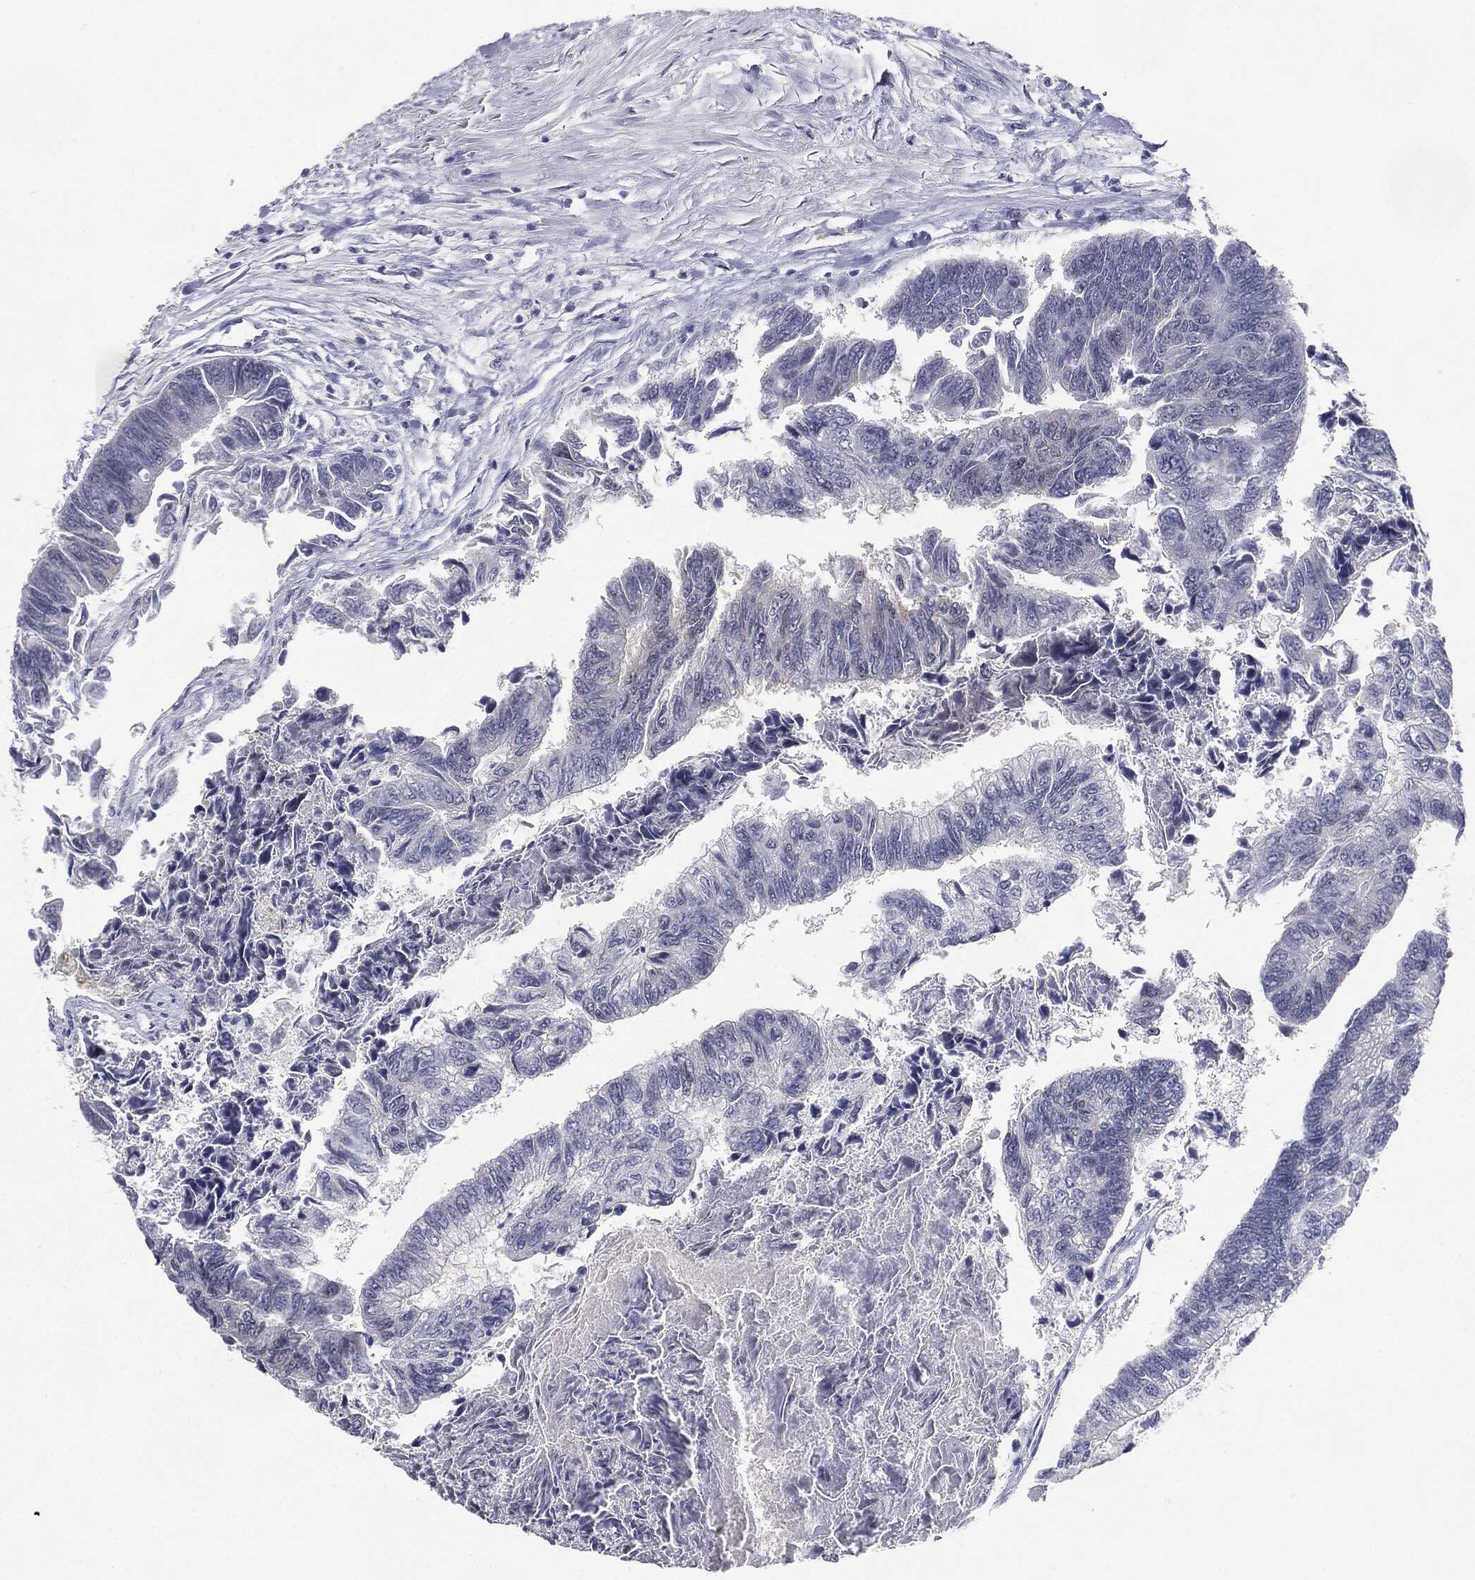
{"staining": {"intensity": "negative", "quantity": "none", "location": "none"}, "tissue": "colorectal cancer", "cell_type": "Tumor cells", "image_type": "cancer", "snomed": [{"axis": "morphology", "description": "Adenocarcinoma, NOS"}, {"axis": "topography", "description": "Colon"}], "caption": "There is no significant staining in tumor cells of adenocarcinoma (colorectal).", "gene": "SLC2A2", "patient": {"sex": "female", "age": 65}}